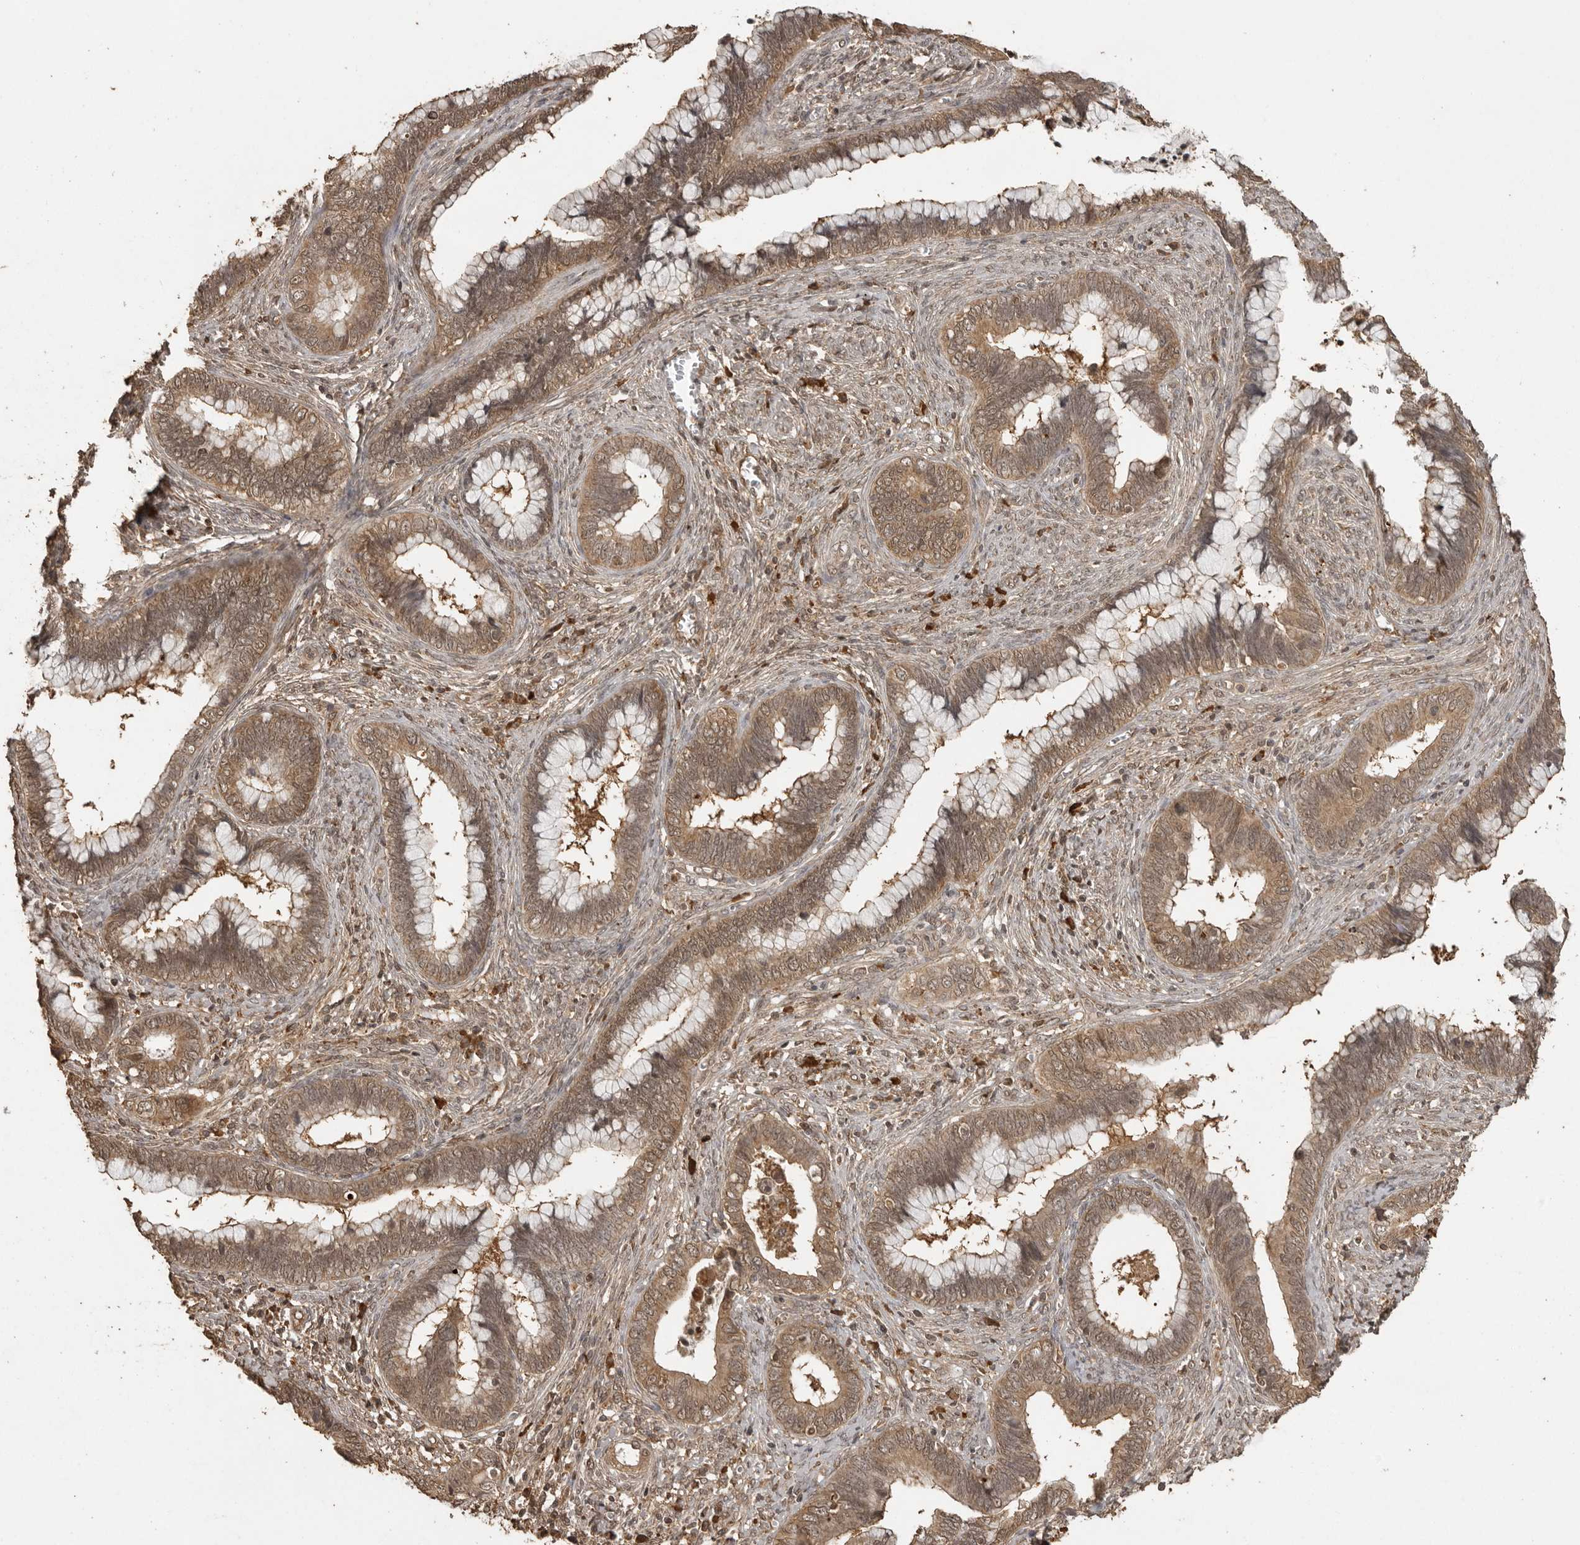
{"staining": {"intensity": "moderate", "quantity": ">75%", "location": "cytoplasmic/membranous,nuclear"}, "tissue": "cervical cancer", "cell_type": "Tumor cells", "image_type": "cancer", "snomed": [{"axis": "morphology", "description": "Adenocarcinoma, NOS"}, {"axis": "topography", "description": "Cervix"}], "caption": "The histopathology image exhibits staining of cervical cancer, revealing moderate cytoplasmic/membranous and nuclear protein staining (brown color) within tumor cells.", "gene": "CTF1", "patient": {"sex": "female", "age": 44}}